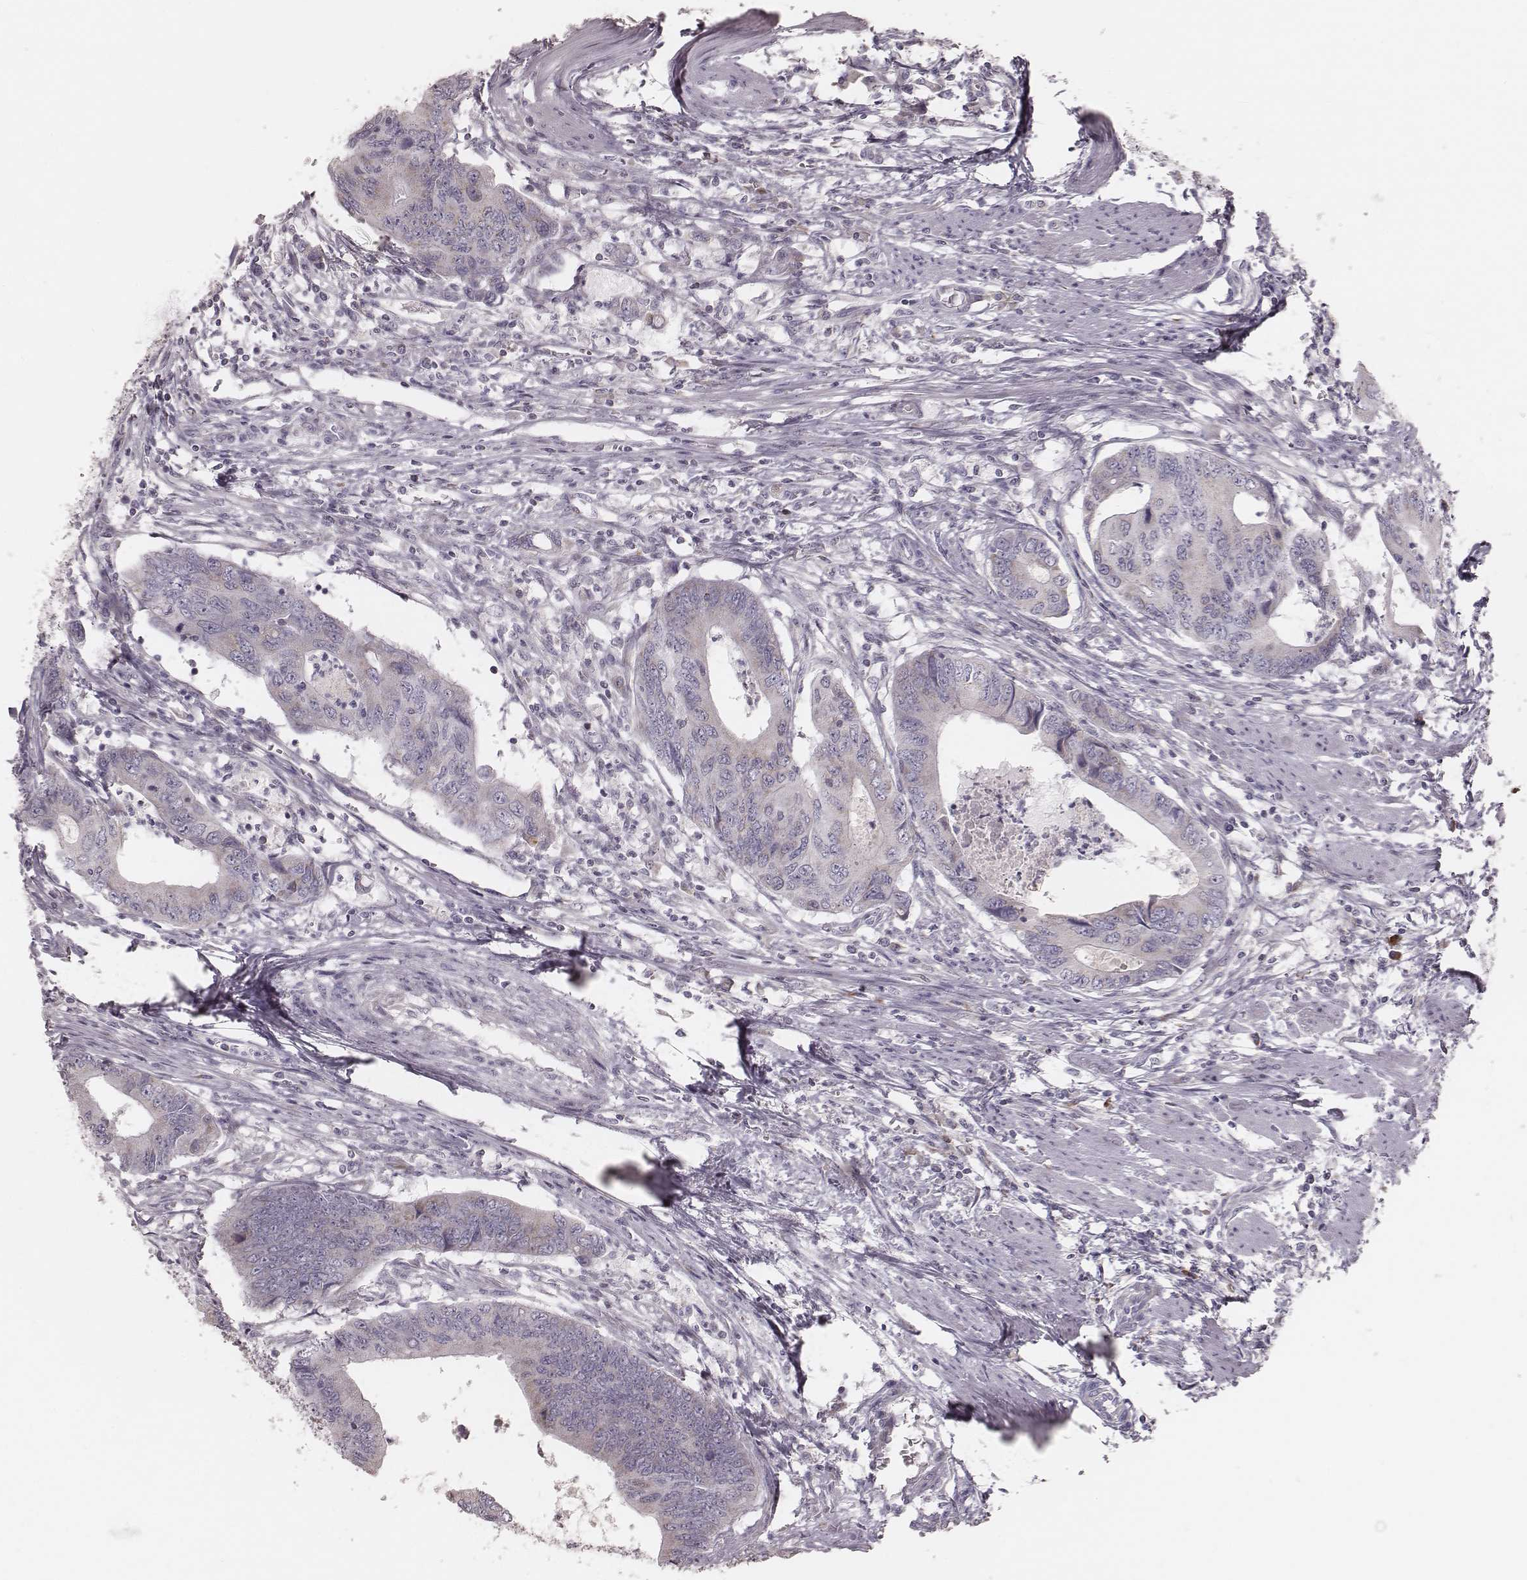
{"staining": {"intensity": "negative", "quantity": "none", "location": "none"}, "tissue": "colorectal cancer", "cell_type": "Tumor cells", "image_type": "cancer", "snomed": [{"axis": "morphology", "description": "Adenocarcinoma, NOS"}, {"axis": "topography", "description": "Colon"}], "caption": "Tumor cells are negative for brown protein staining in colorectal cancer (adenocarcinoma).", "gene": "KIF5C", "patient": {"sex": "male", "age": 53}}